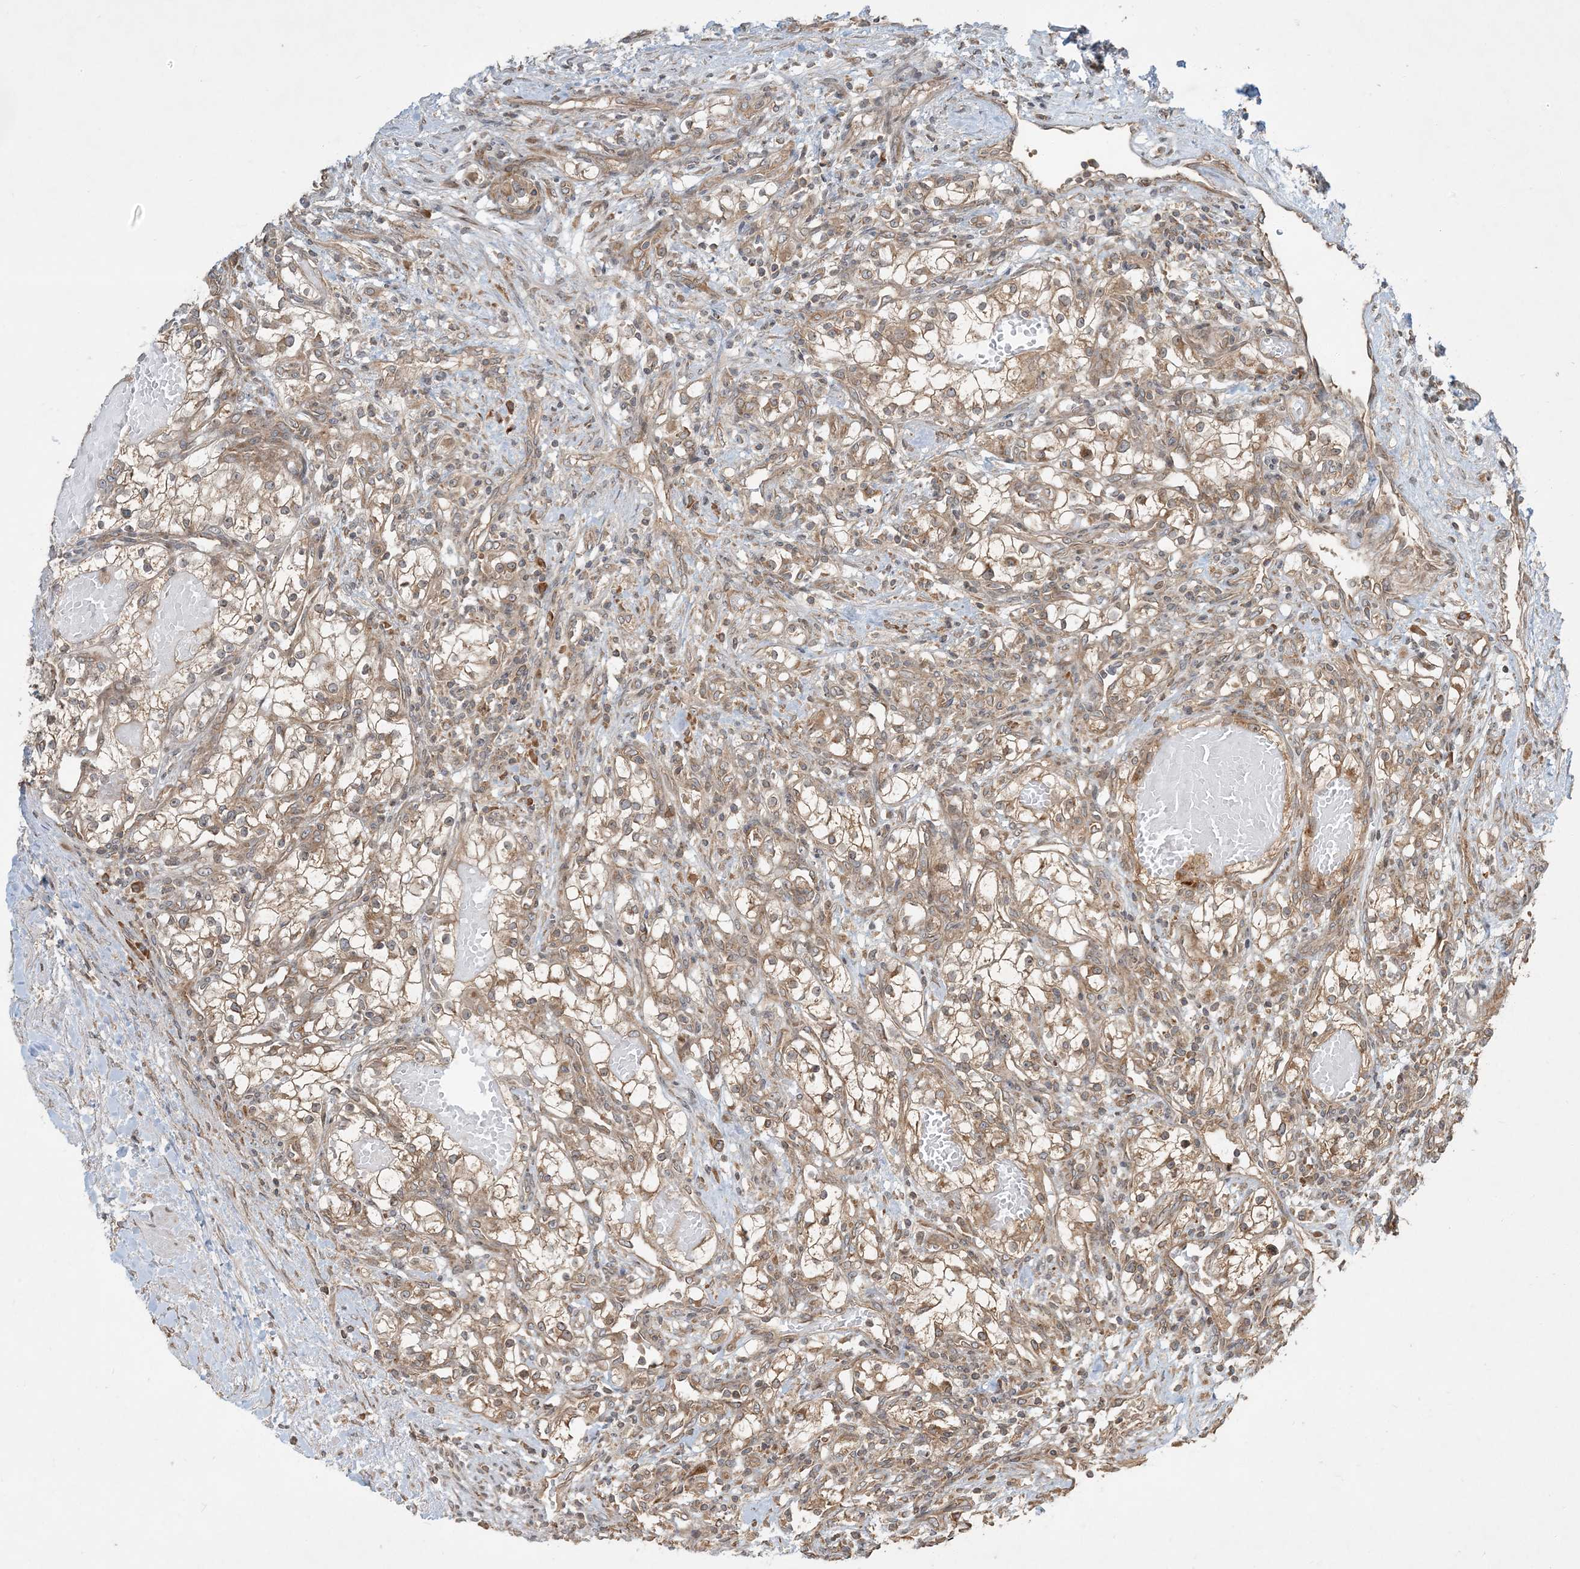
{"staining": {"intensity": "weak", "quantity": ">75%", "location": "cytoplasmic/membranous"}, "tissue": "renal cancer", "cell_type": "Tumor cells", "image_type": "cancer", "snomed": [{"axis": "morphology", "description": "Normal tissue, NOS"}, {"axis": "morphology", "description": "Adenocarcinoma, NOS"}, {"axis": "topography", "description": "Kidney"}], "caption": "Human renal adenocarcinoma stained for a protein (brown) displays weak cytoplasmic/membranous positive expression in approximately >75% of tumor cells.", "gene": "COMMD8", "patient": {"sex": "male", "age": 68}}